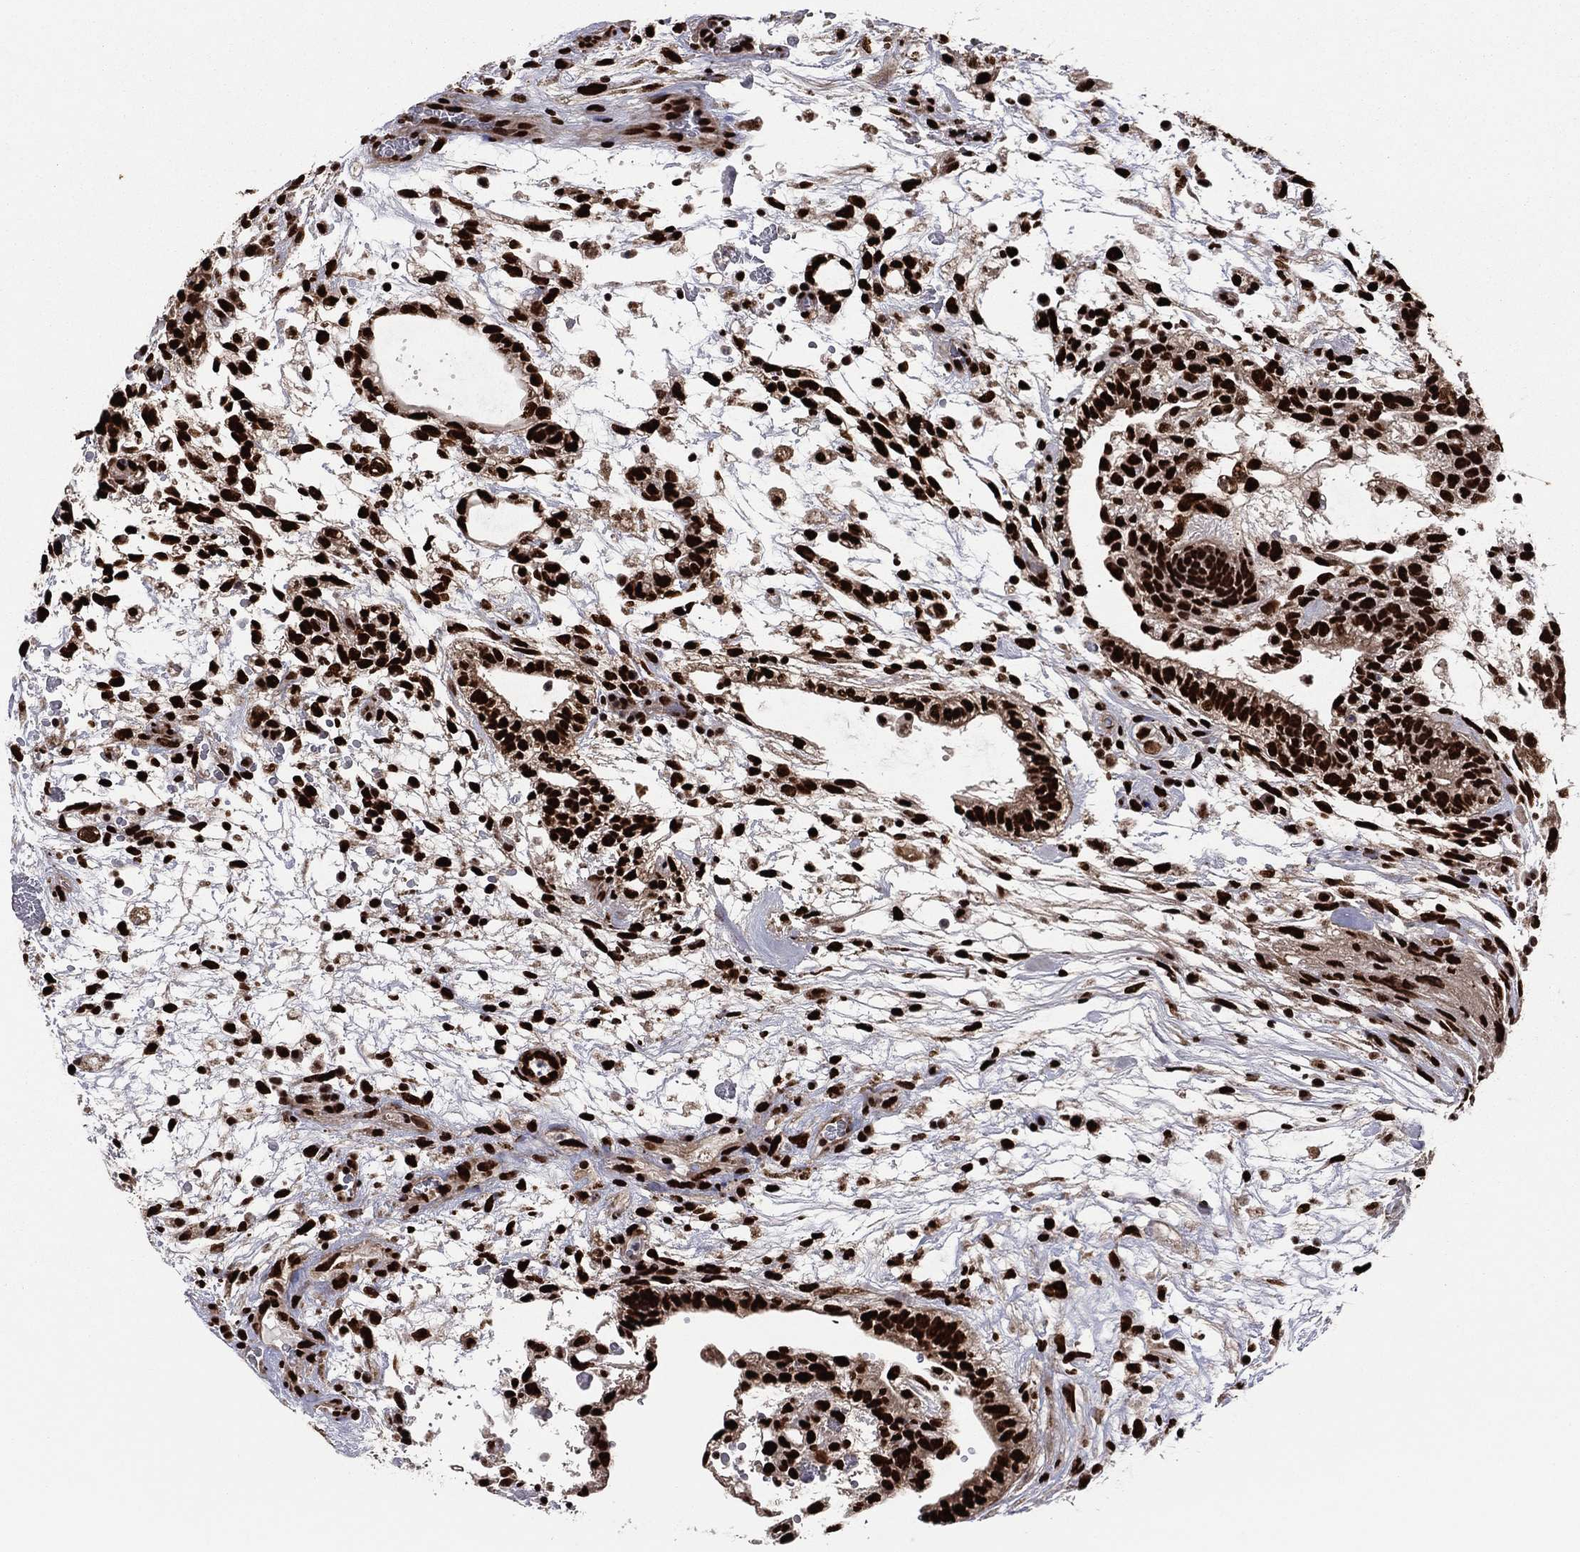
{"staining": {"intensity": "strong", "quantity": ">75%", "location": "nuclear"}, "tissue": "testis cancer", "cell_type": "Tumor cells", "image_type": "cancer", "snomed": [{"axis": "morphology", "description": "Normal tissue, NOS"}, {"axis": "morphology", "description": "Carcinoma, Embryonal, NOS"}, {"axis": "topography", "description": "Testis"}], "caption": "Immunohistochemistry histopathology image of testis embryonal carcinoma stained for a protein (brown), which demonstrates high levels of strong nuclear expression in about >75% of tumor cells.", "gene": "TP53BP1", "patient": {"sex": "male", "age": 32}}